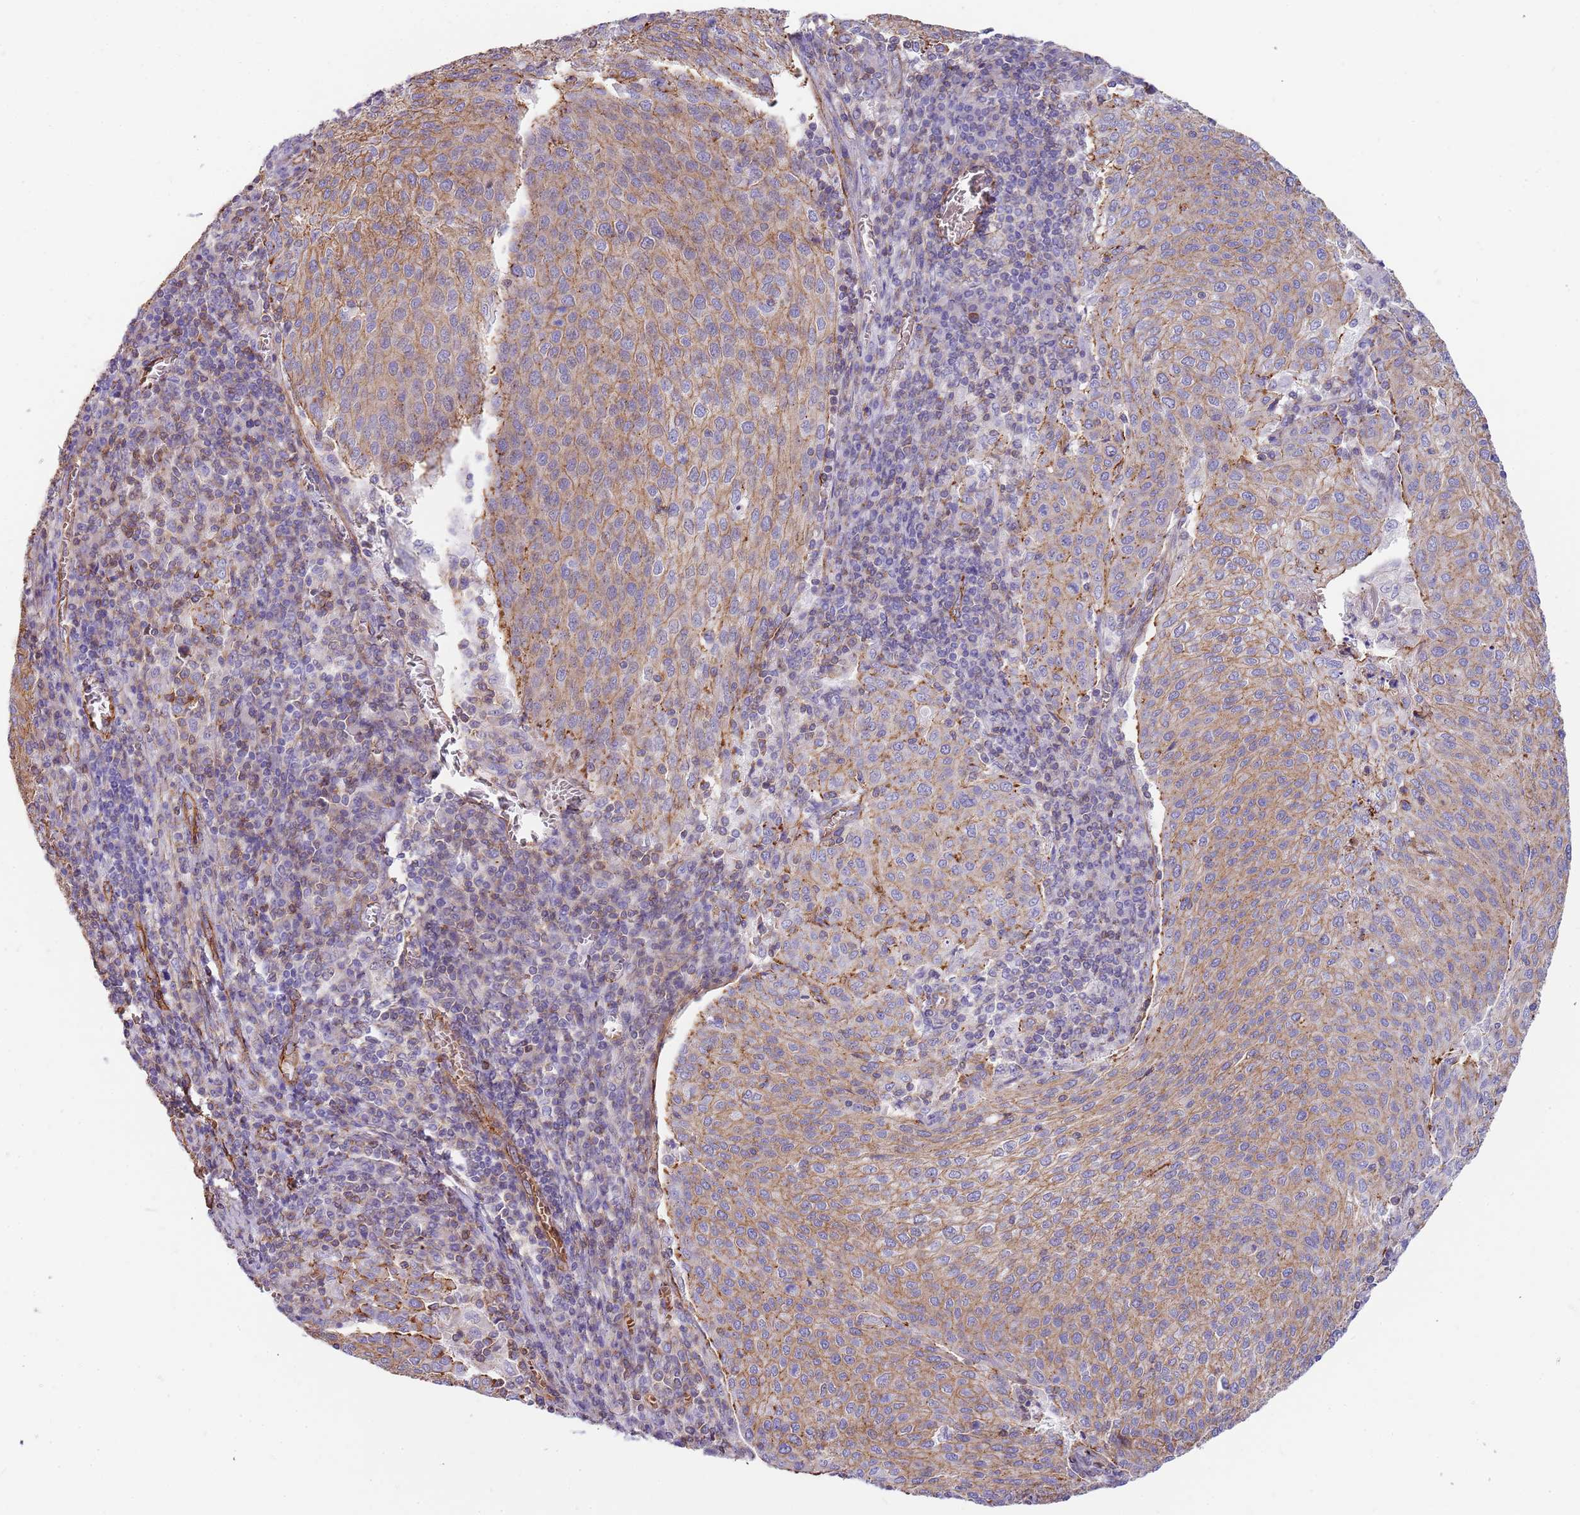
{"staining": {"intensity": "weak", "quantity": "25%-75%", "location": "cytoplasmic/membranous"}, "tissue": "cervical cancer", "cell_type": "Tumor cells", "image_type": "cancer", "snomed": [{"axis": "morphology", "description": "Squamous cell carcinoma, NOS"}, {"axis": "topography", "description": "Cervix"}], "caption": "Human cervical cancer (squamous cell carcinoma) stained with a protein marker shows weak staining in tumor cells.", "gene": "GFRAL", "patient": {"sex": "female", "age": 46}}